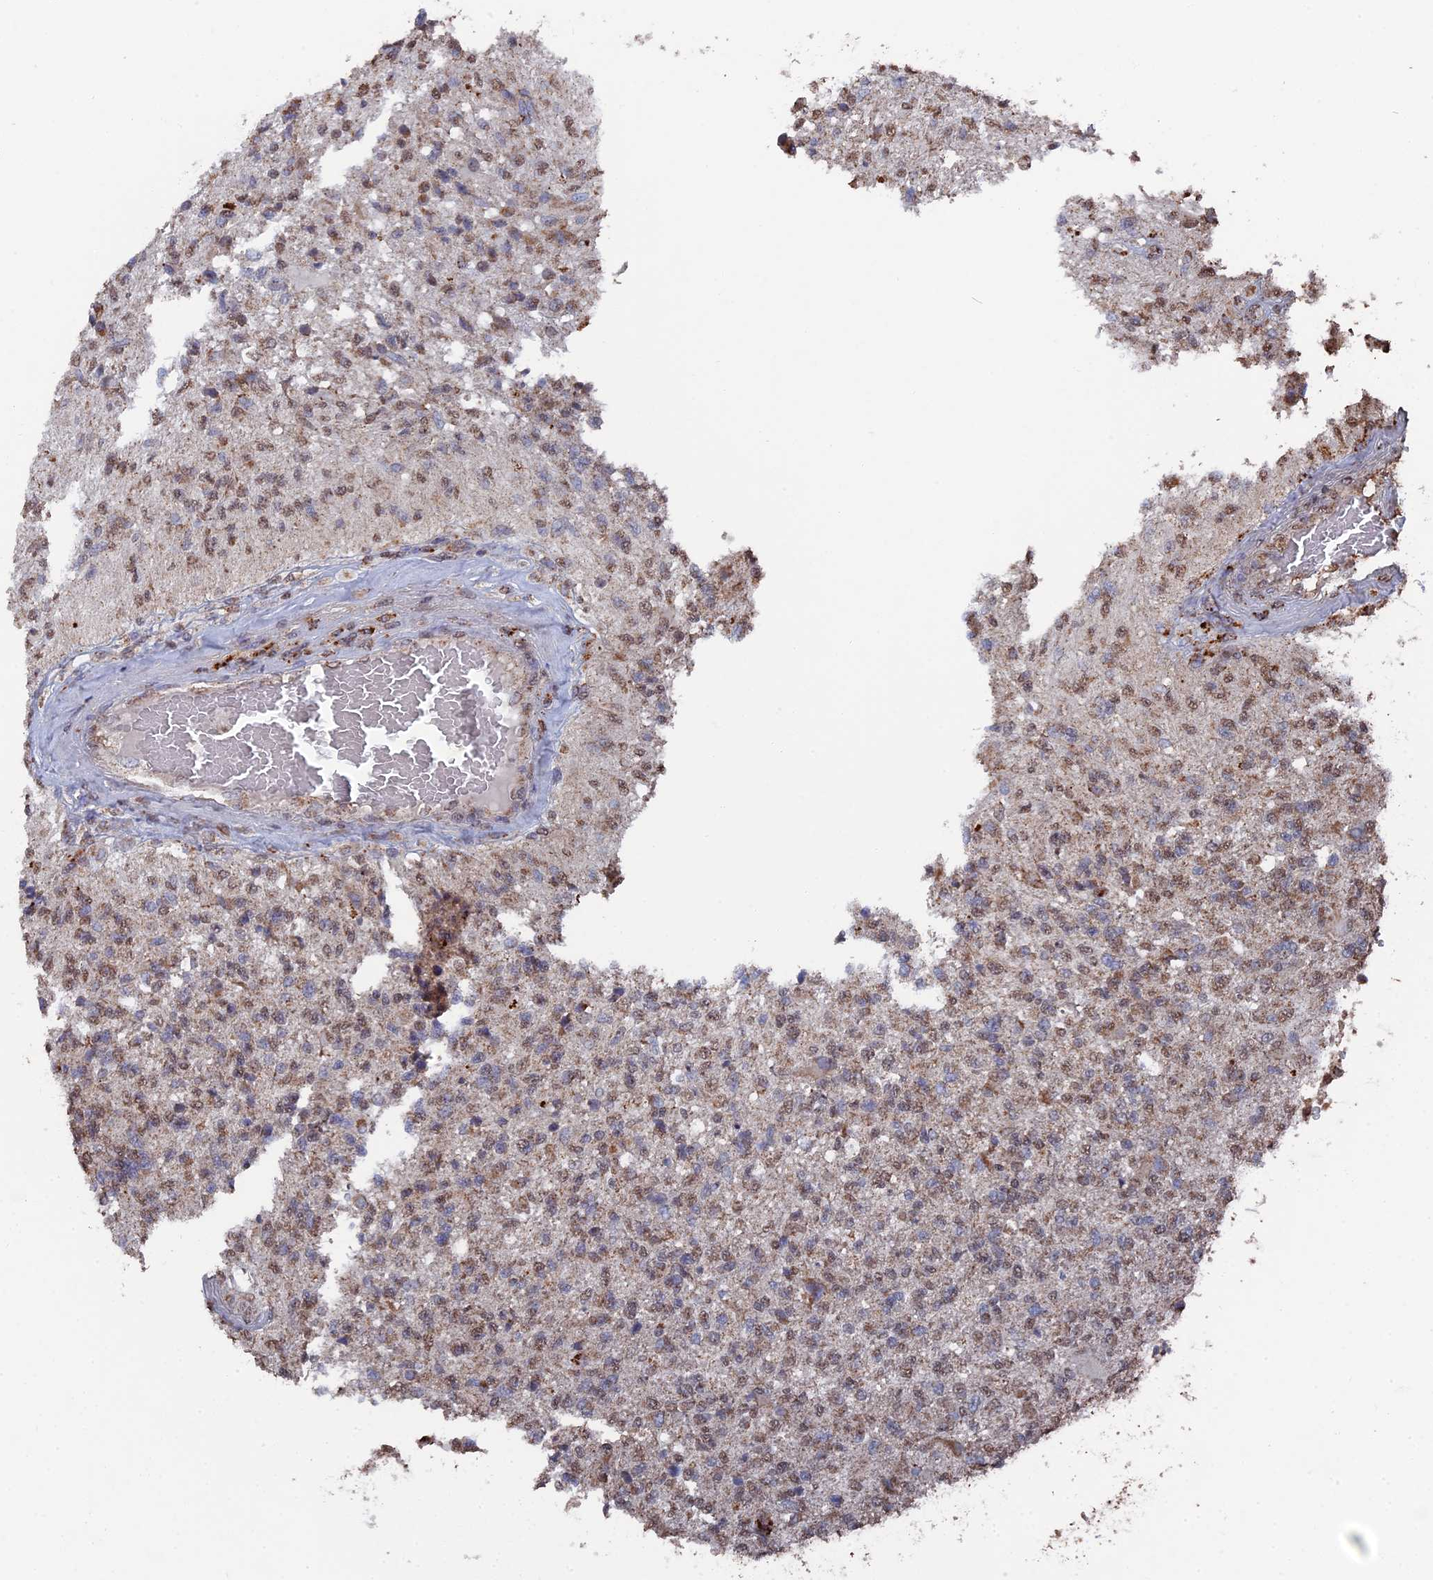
{"staining": {"intensity": "moderate", "quantity": "25%-75%", "location": "cytoplasmic/membranous"}, "tissue": "glioma", "cell_type": "Tumor cells", "image_type": "cancer", "snomed": [{"axis": "morphology", "description": "Glioma, malignant, High grade"}, {"axis": "topography", "description": "Brain"}], "caption": "This is an image of IHC staining of glioma, which shows moderate staining in the cytoplasmic/membranous of tumor cells.", "gene": "SMG9", "patient": {"sex": "male", "age": 56}}